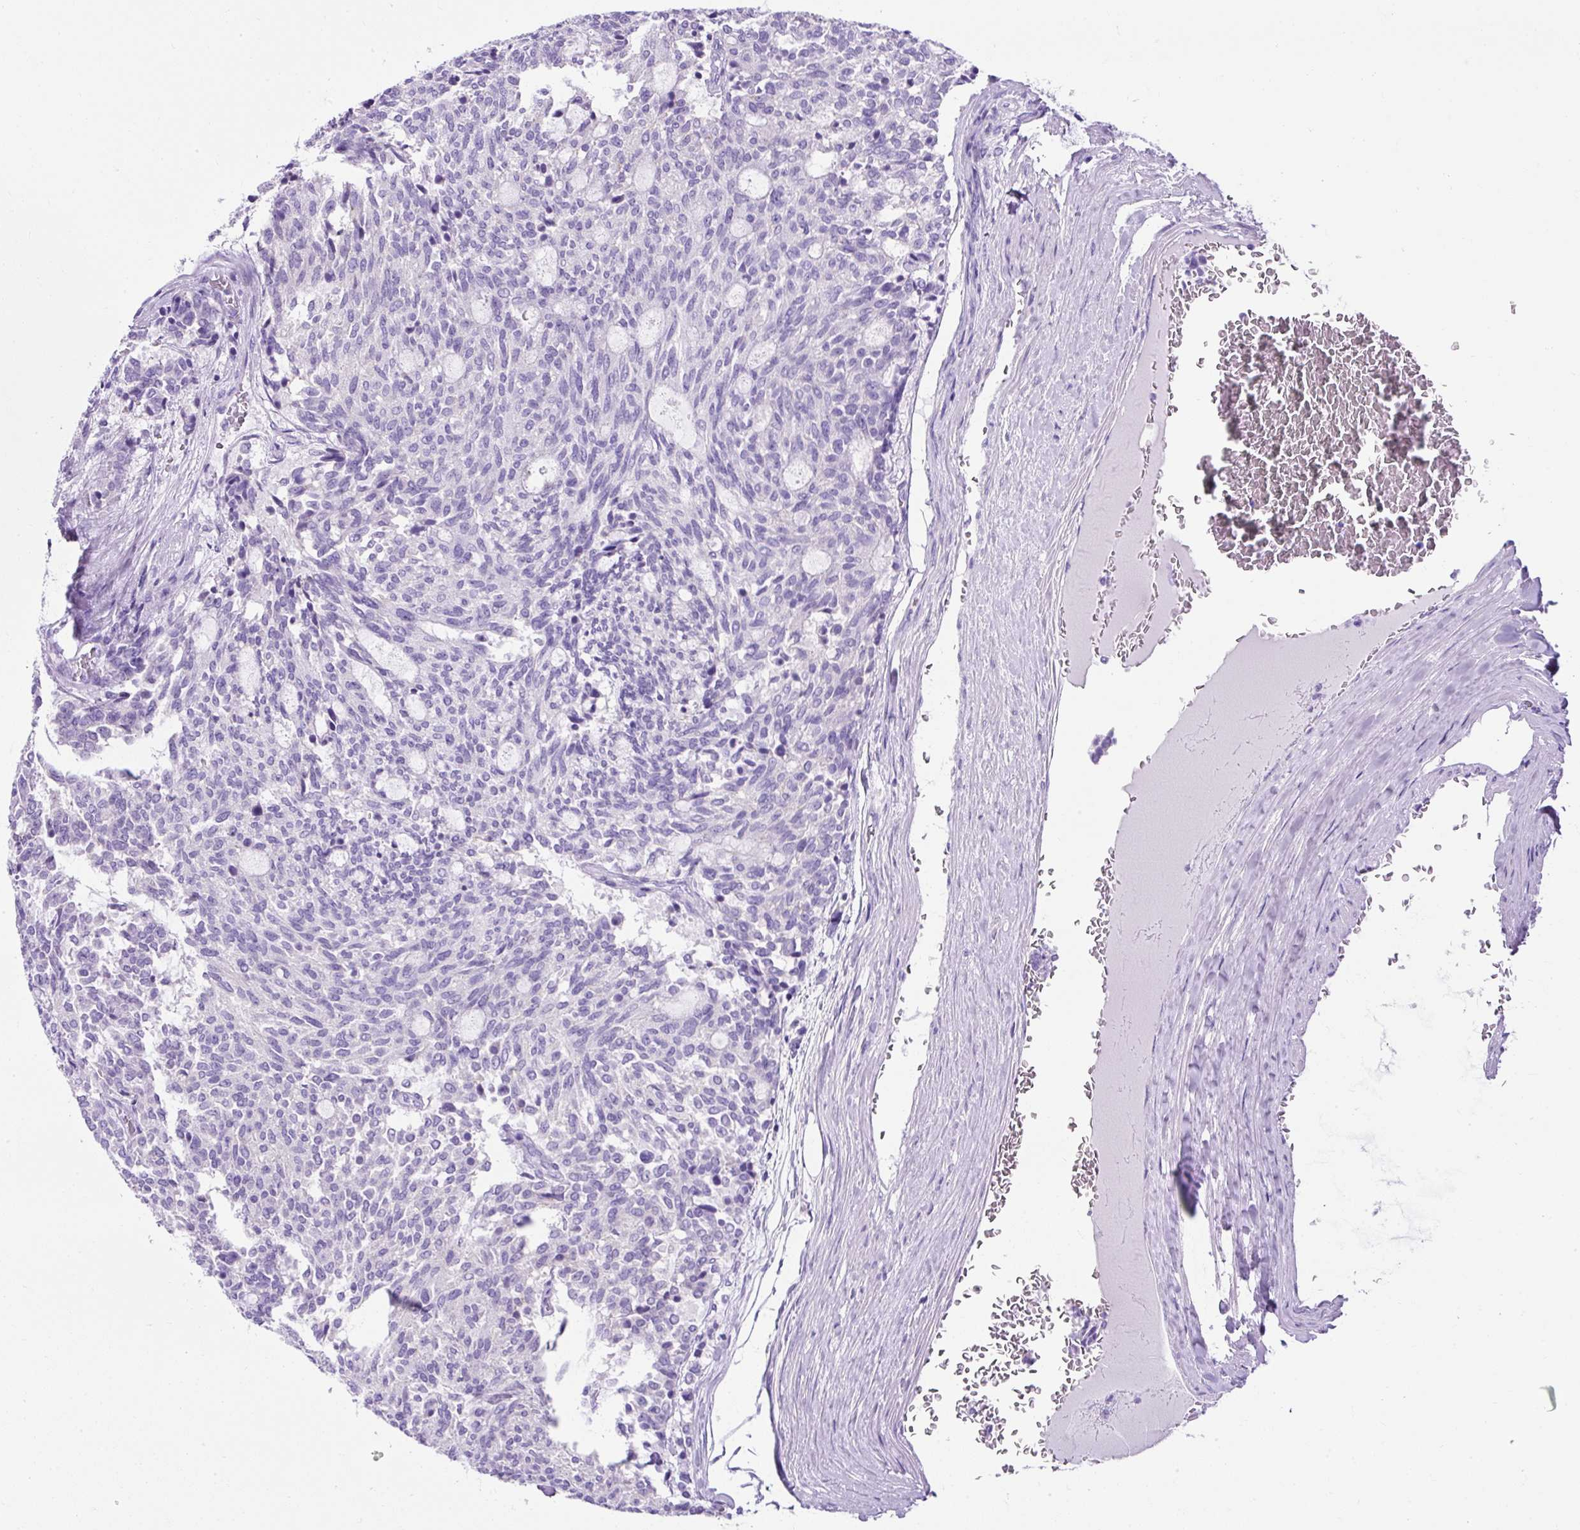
{"staining": {"intensity": "negative", "quantity": "none", "location": "none"}, "tissue": "carcinoid", "cell_type": "Tumor cells", "image_type": "cancer", "snomed": [{"axis": "morphology", "description": "Carcinoid, malignant, NOS"}, {"axis": "topography", "description": "Pancreas"}], "caption": "The image shows no significant staining in tumor cells of carcinoid (malignant).", "gene": "KRT12", "patient": {"sex": "female", "age": 54}}